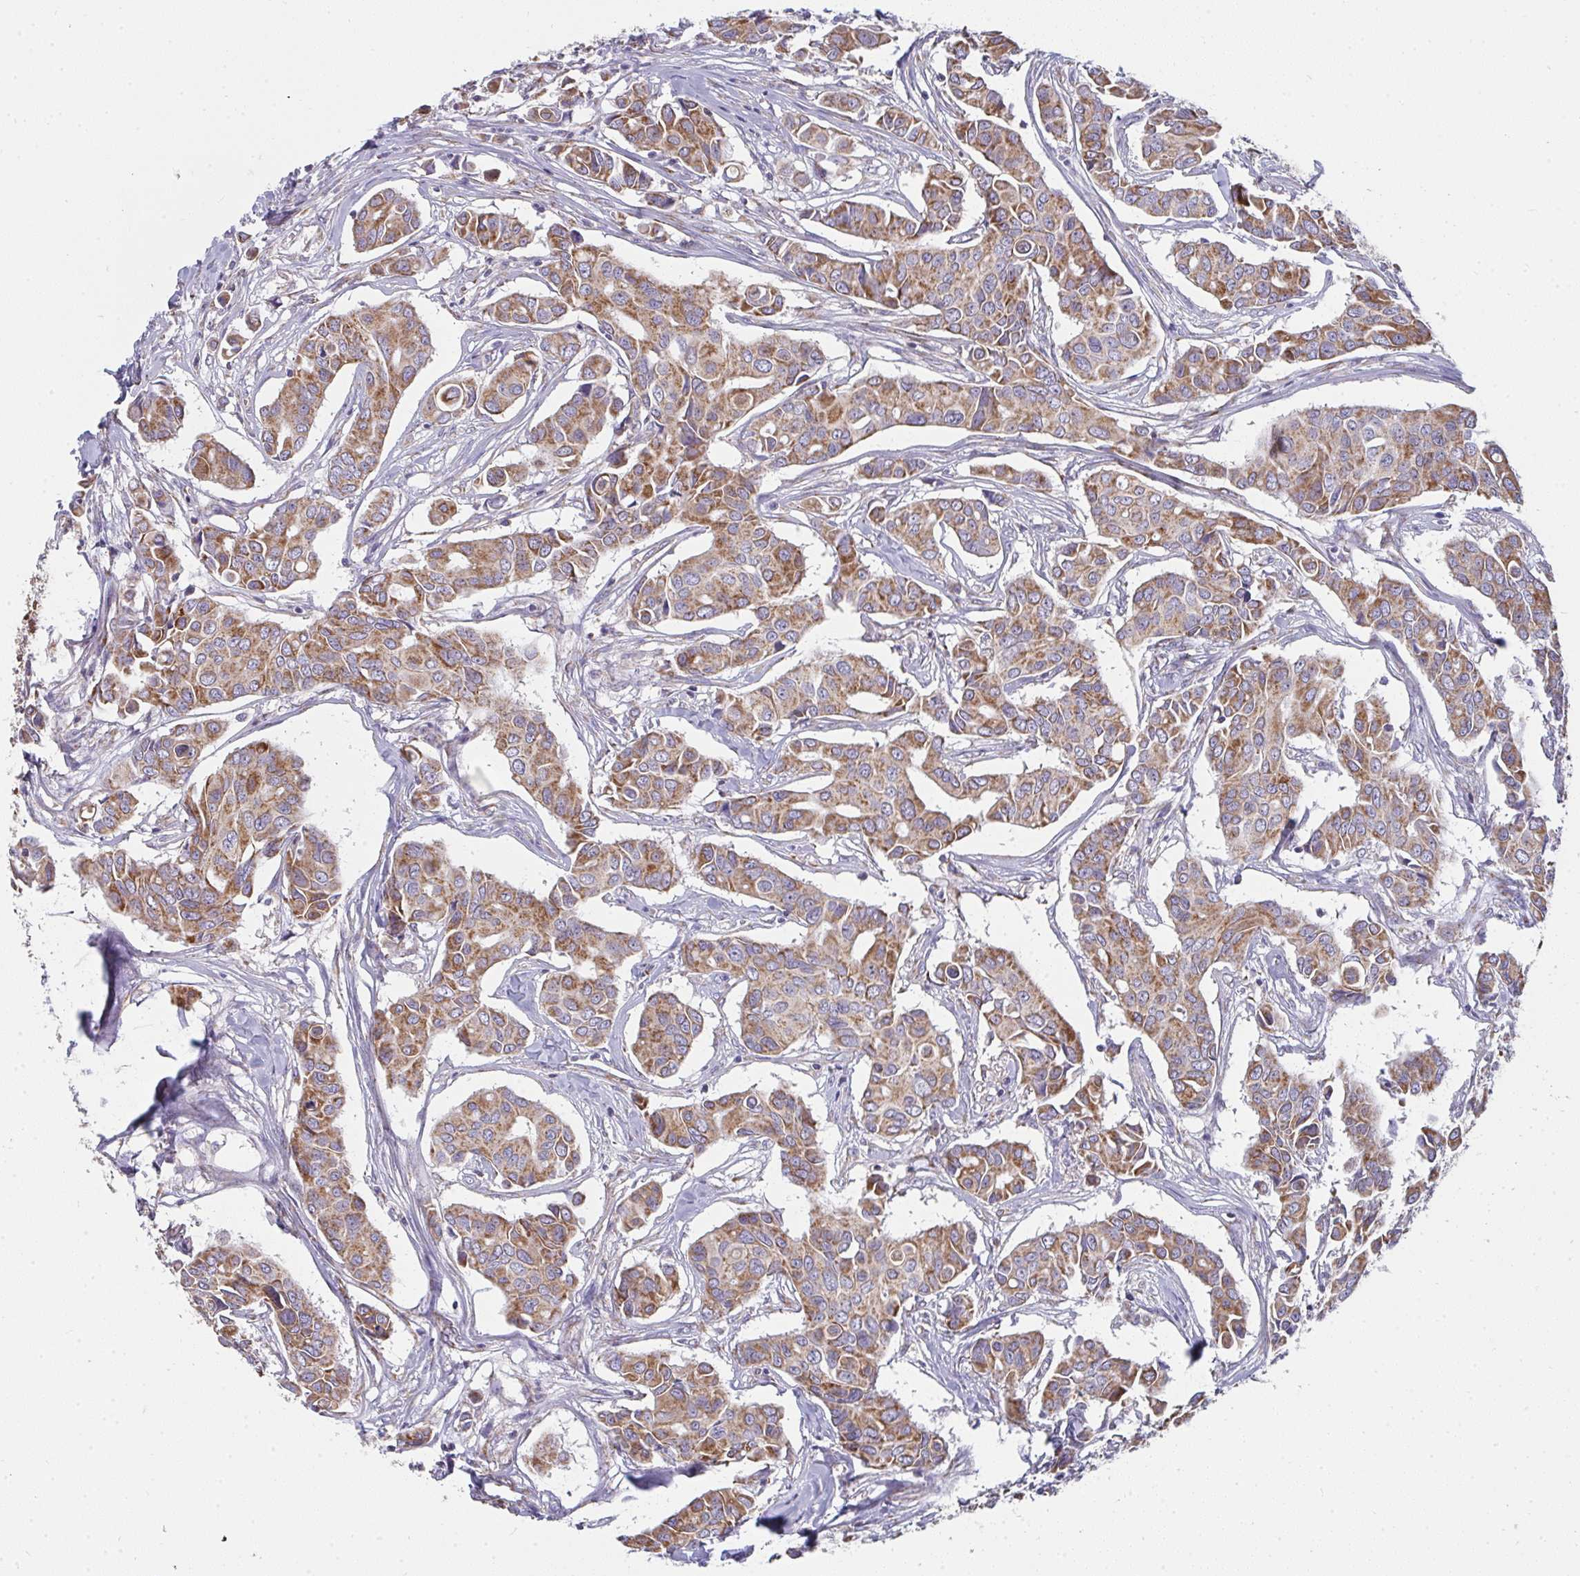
{"staining": {"intensity": "moderate", "quantity": ">75%", "location": "cytoplasmic/membranous"}, "tissue": "breast cancer", "cell_type": "Tumor cells", "image_type": "cancer", "snomed": [{"axis": "morphology", "description": "Duct carcinoma"}, {"axis": "topography", "description": "Breast"}], "caption": "A medium amount of moderate cytoplasmic/membranous expression is seen in about >75% of tumor cells in breast cancer (invasive ductal carcinoma) tissue.", "gene": "FAHD1", "patient": {"sex": "female", "age": 54}}